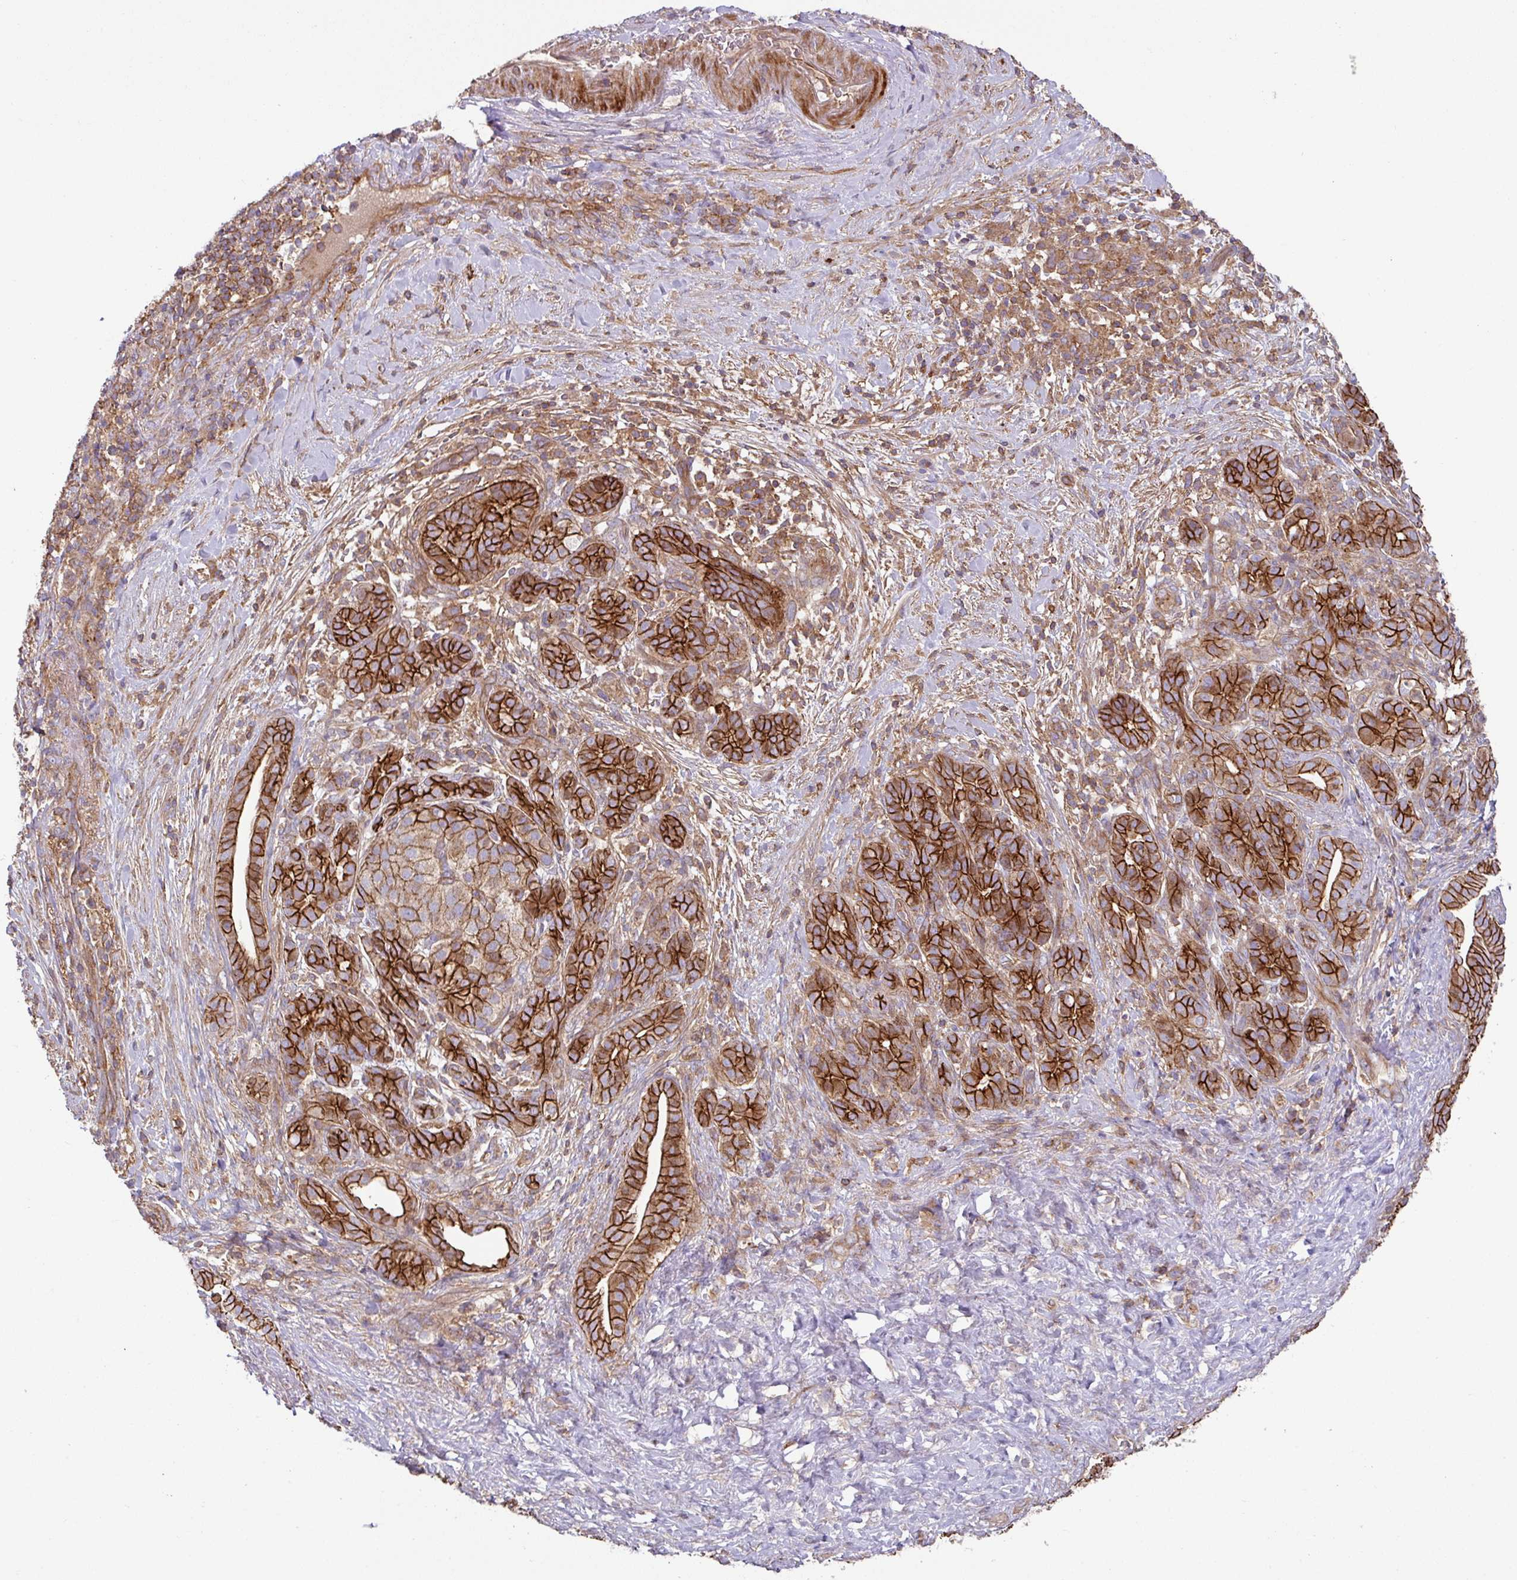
{"staining": {"intensity": "strong", "quantity": ">75%", "location": "cytoplasmic/membranous"}, "tissue": "pancreatic cancer", "cell_type": "Tumor cells", "image_type": "cancer", "snomed": [{"axis": "morphology", "description": "Adenocarcinoma, NOS"}, {"axis": "topography", "description": "Pancreas"}], "caption": "Protein expression analysis of human pancreatic cancer reveals strong cytoplasmic/membranous staining in about >75% of tumor cells.", "gene": "RIC1", "patient": {"sex": "male", "age": 44}}